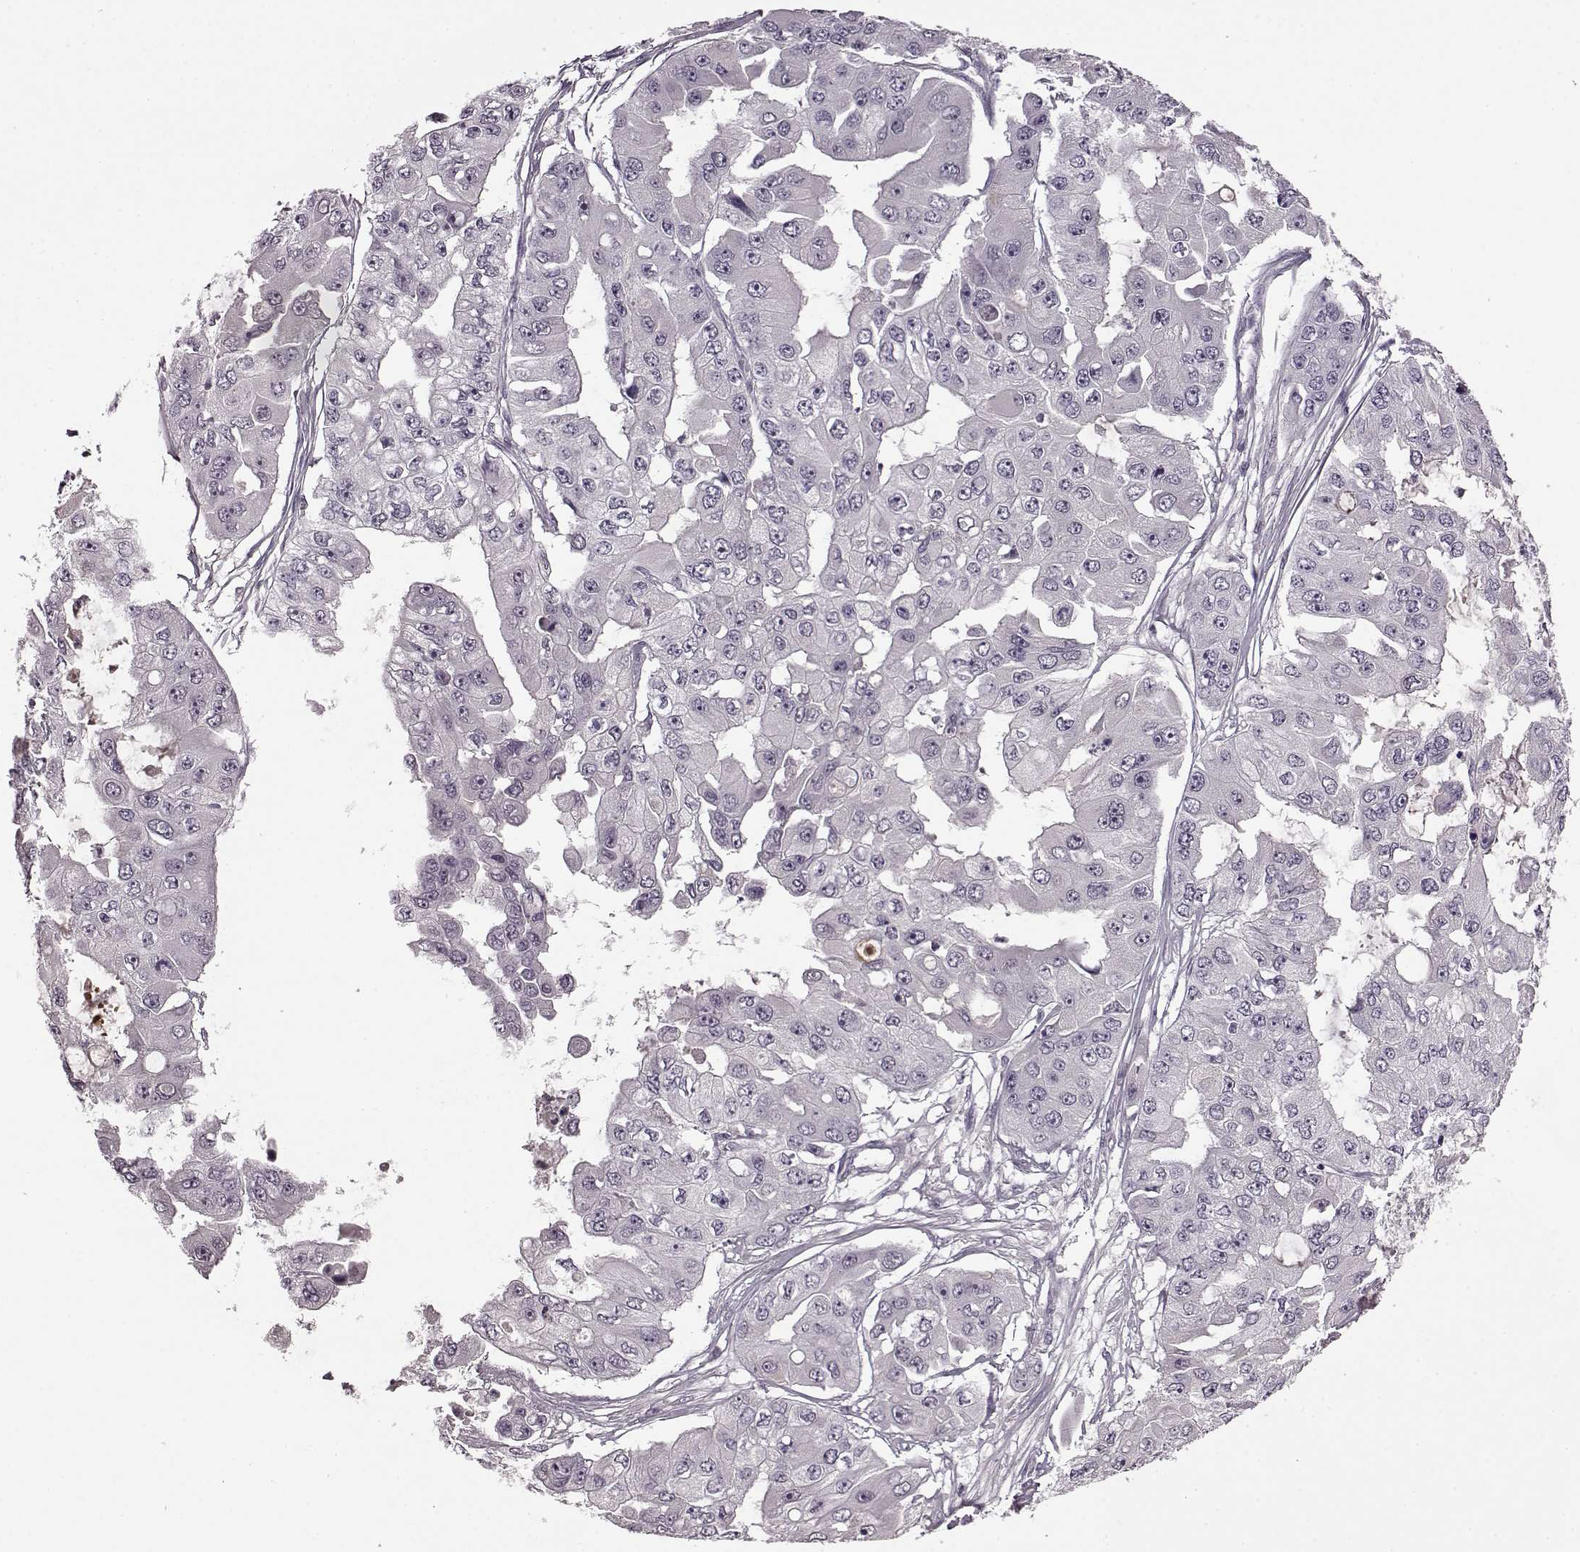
{"staining": {"intensity": "negative", "quantity": "none", "location": "none"}, "tissue": "ovarian cancer", "cell_type": "Tumor cells", "image_type": "cancer", "snomed": [{"axis": "morphology", "description": "Cystadenocarcinoma, serous, NOS"}, {"axis": "topography", "description": "Ovary"}], "caption": "Immunohistochemical staining of ovarian cancer displays no significant expression in tumor cells.", "gene": "CNGA3", "patient": {"sex": "female", "age": 56}}